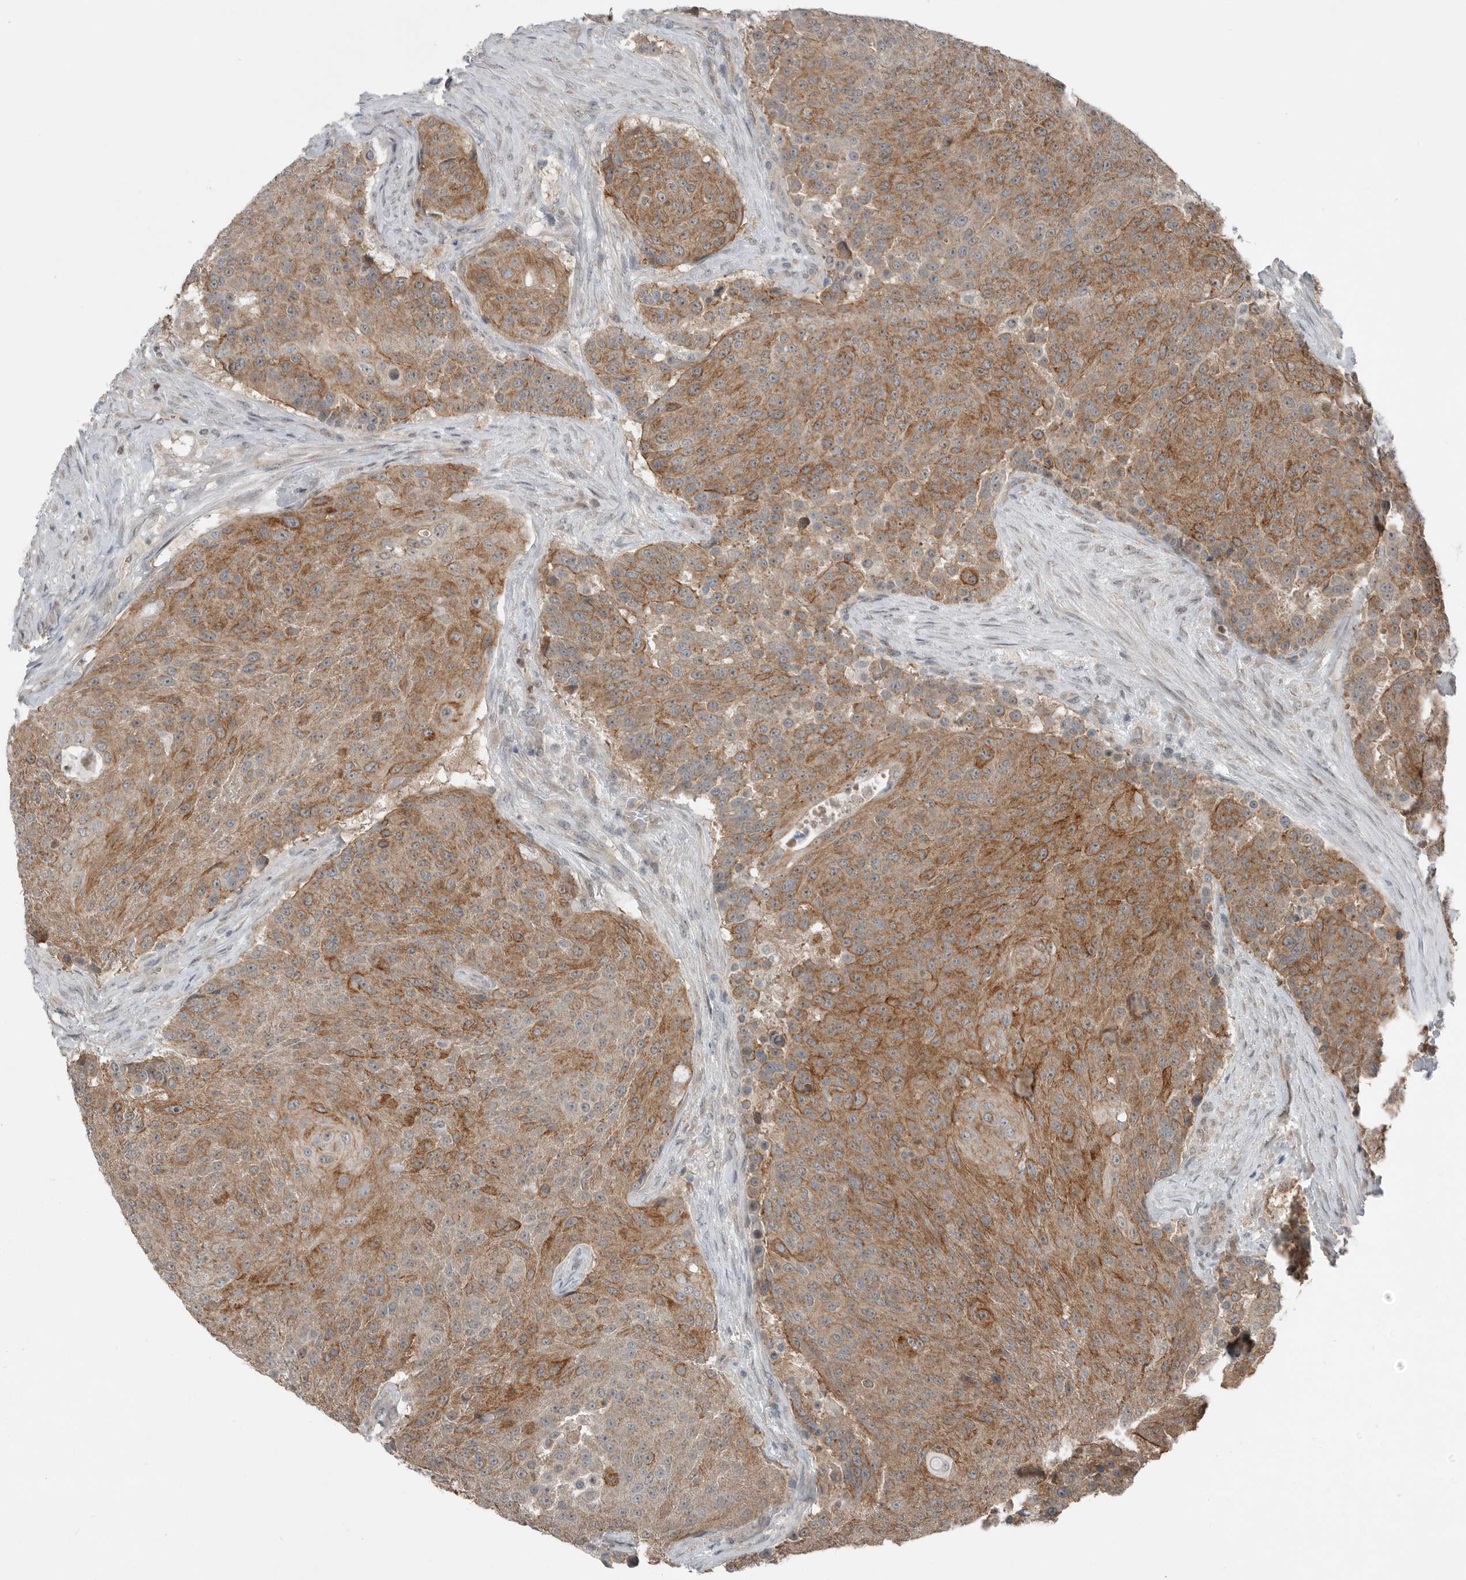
{"staining": {"intensity": "moderate", "quantity": ">75%", "location": "cytoplasmic/membranous"}, "tissue": "urothelial cancer", "cell_type": "Tumor cells", "image_type": "cancer", "snomed": [{"axis": "morphology", "description": "Urothelial carcinoma, High grade"}, {"axis": "topography", "description": "Urinary bladder"}], "caption": "Protein analysis of high-grade urothelial carcinoma tissue demonstrates moderate cytoplasmic/membranous staining in about >75% of tumor cells. (Stains: DAB (3,3'-diaminobenzidine) in brown, nuclei in blue, Microscopy: brightfield microscopy at high magnification).", "gene": "MFAP3L", "patient": {"sex": "female", "age": 63}}